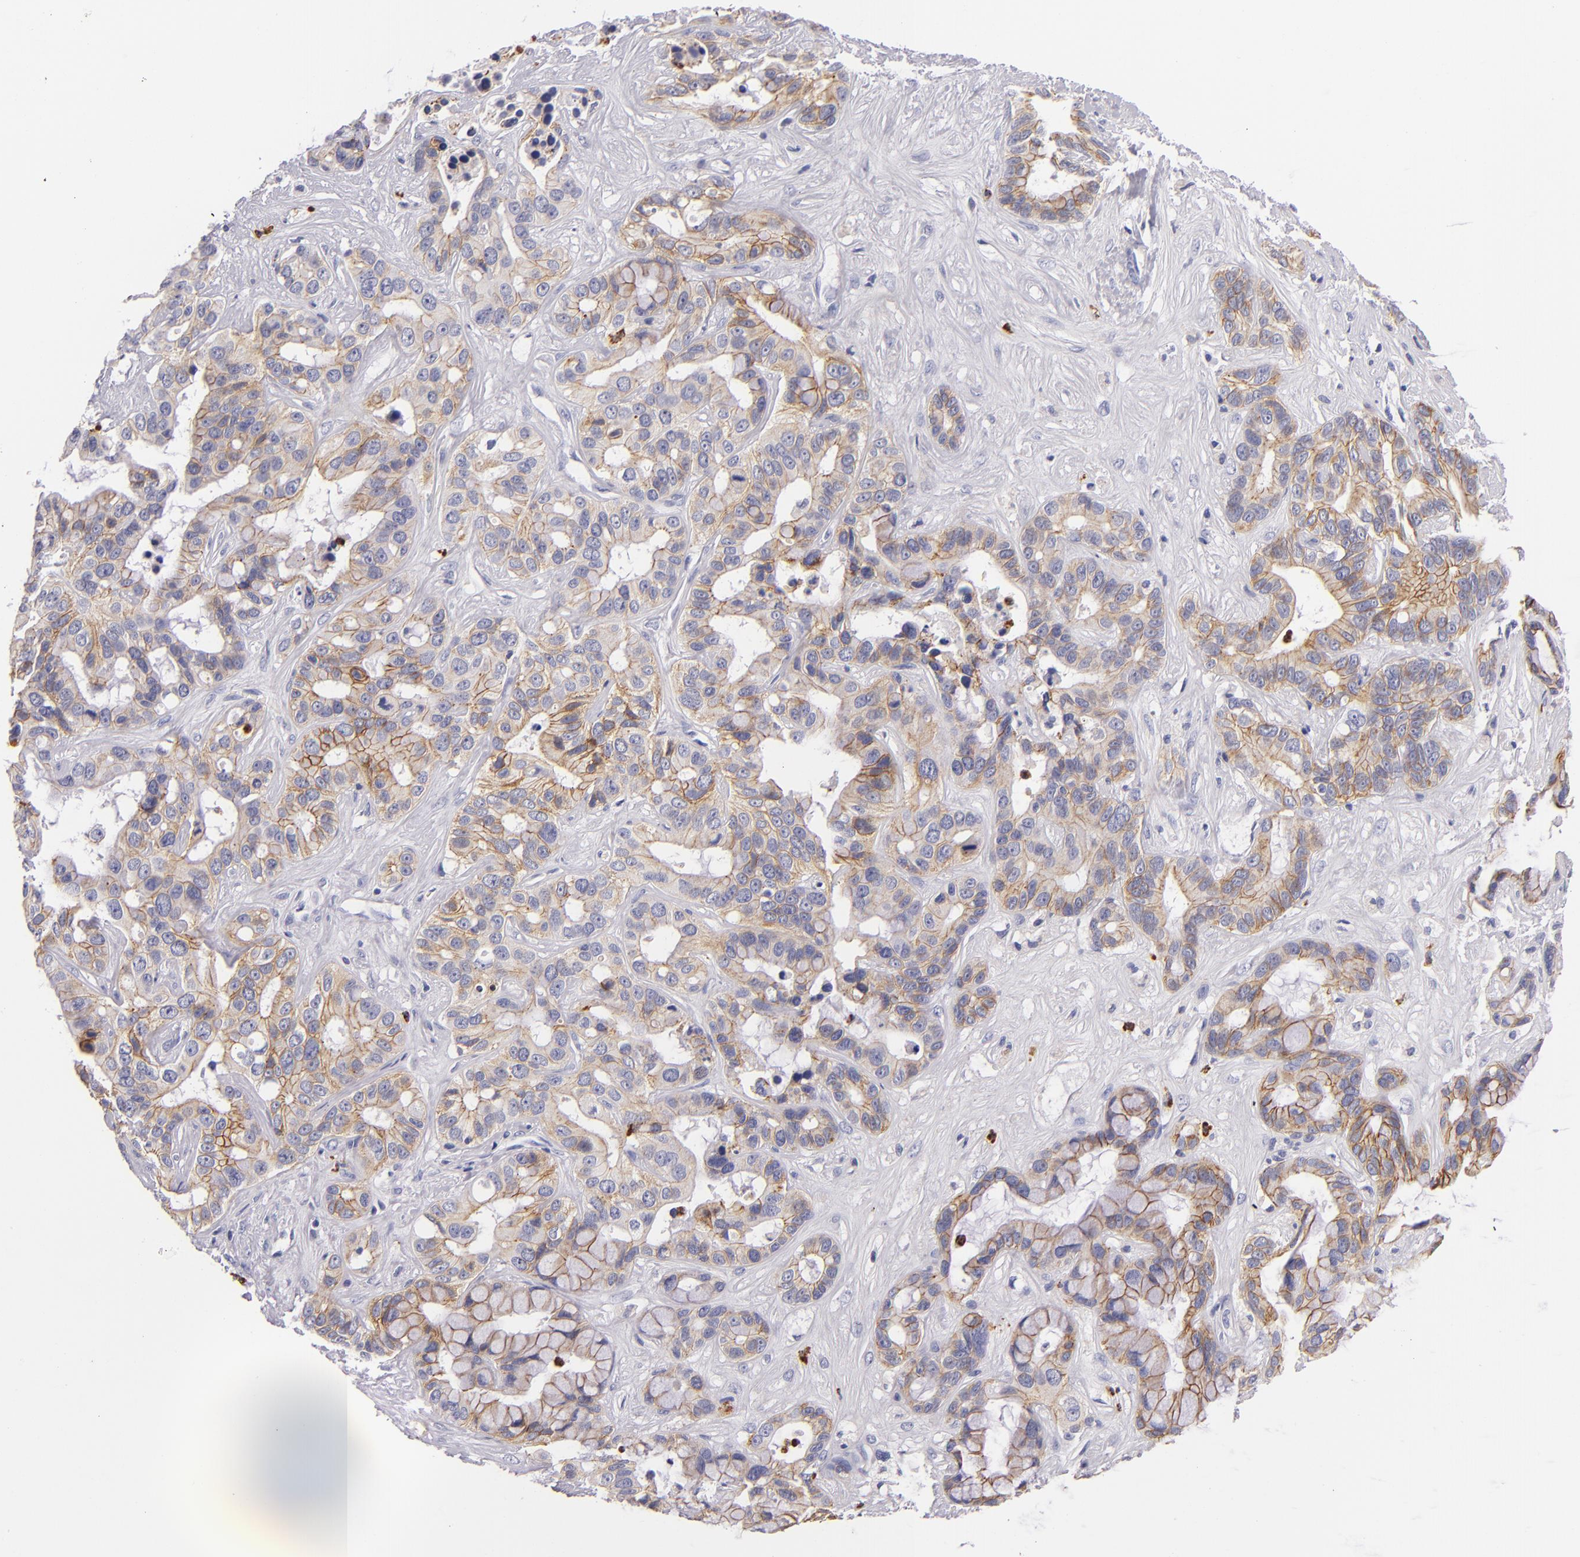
{"staining": {"intensity": "moderate", "quantity": ">75%", "location": "cytoplasmic/membranous"}, "tissue": "liver cancer", "cell_type": "Tumor cells", "image_type": "cancer", "snomed": [{"axis": "morphology", "description": "Cholangiocarcinoma"}, {"axis": "topography", "description": "Liver"}], "caption": "Immunohistochemistry micrograph of human liver cancer (cholangiocarcinoma) stained for a protein (brown), which reveals medium levels of moderate cytoplasmic/membranous positivity in about >75% of tumor cells.", "gene": "CDH3", "patient": {"sex": "female", "age": 65}}